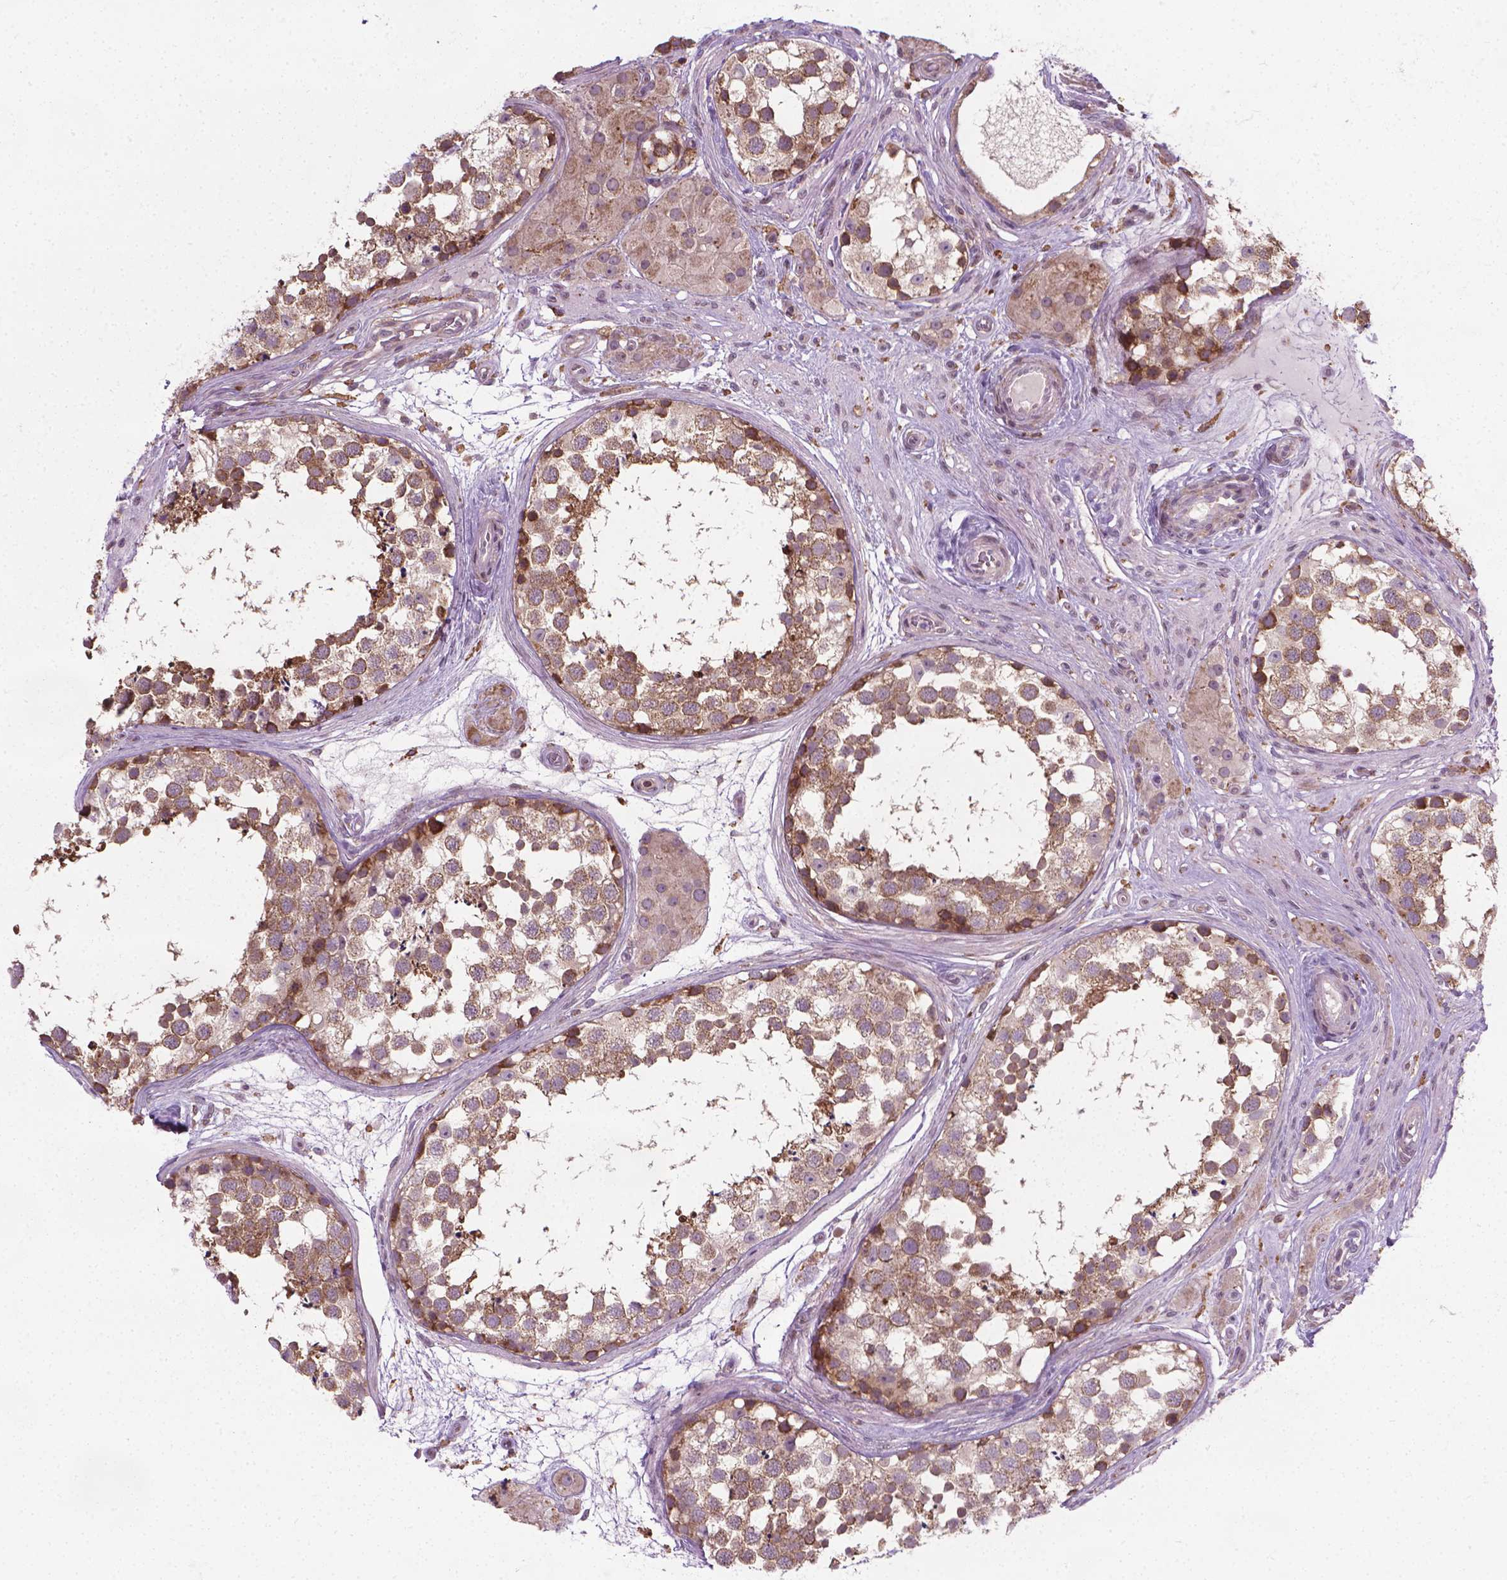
{"staining": {"intensity": "strong", "quantity": ">75%", "location": "cytoplasmic/membranous"}, "tissue": "testis", "cell_type": "Cells in seminiferous ducts", "image_type": "normal", "snomed": [{"axis": "morphology", "description": "Normal tissue, NOS"}, {"axis": "morphology", "description": "Seminoma, NOS"}, {"axis": "topography", "description": "Testis"}], "caption": "Cells in seminiferous ducts show strong cytoplasmic/membranous staining in approximately >75% of cells in benign testis. (Stains: DAB in brown, nuclei in blue, Microscopy: brightfield microscopy at high magnification).", "gene": "PRAG1", "patient": {"sex": "male", "age": 65}}